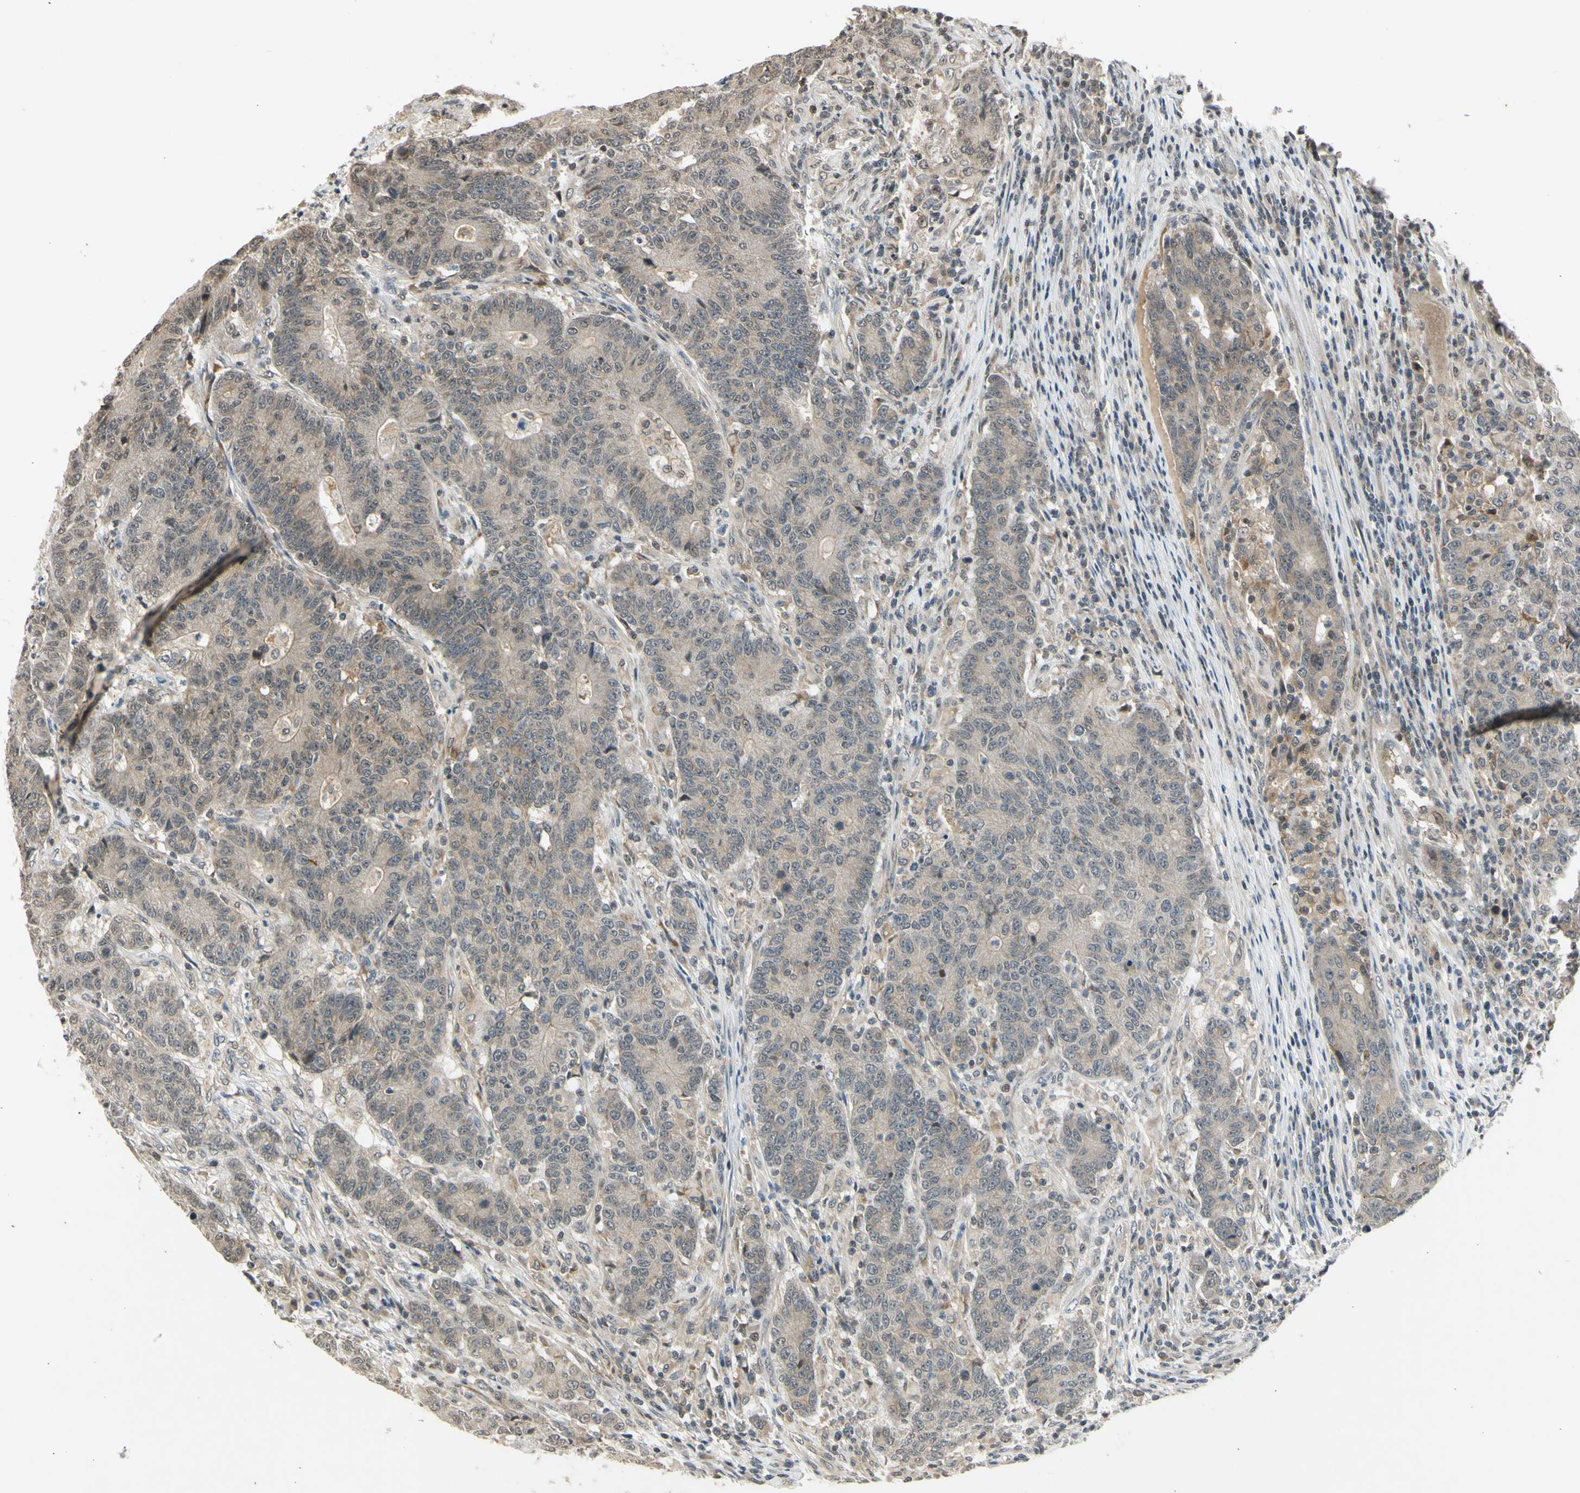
{"staining": {"intensity": "weak", "quantity": ">75%", "location": "cytoplasmic/membranous"}, "tissue": "colorectal cancer", "cell_type": "Tumor cells", "image_type": "cancer", "snomed": [{"axis": "morphology", "description": "Normal tissue, NOS"}, {"axis": "morphology", "description": "Adenocarcinoma, NOS"}, {"axis": "topography", "description": "Colon"}], "caption": "A histopathology image of colorectal cancer stained for a protein reveals weak cytoplasmic/membranous brown staining in tumor cells.", "gene": "EFNB2", "patient": {"sex": "female", "age": 75}}